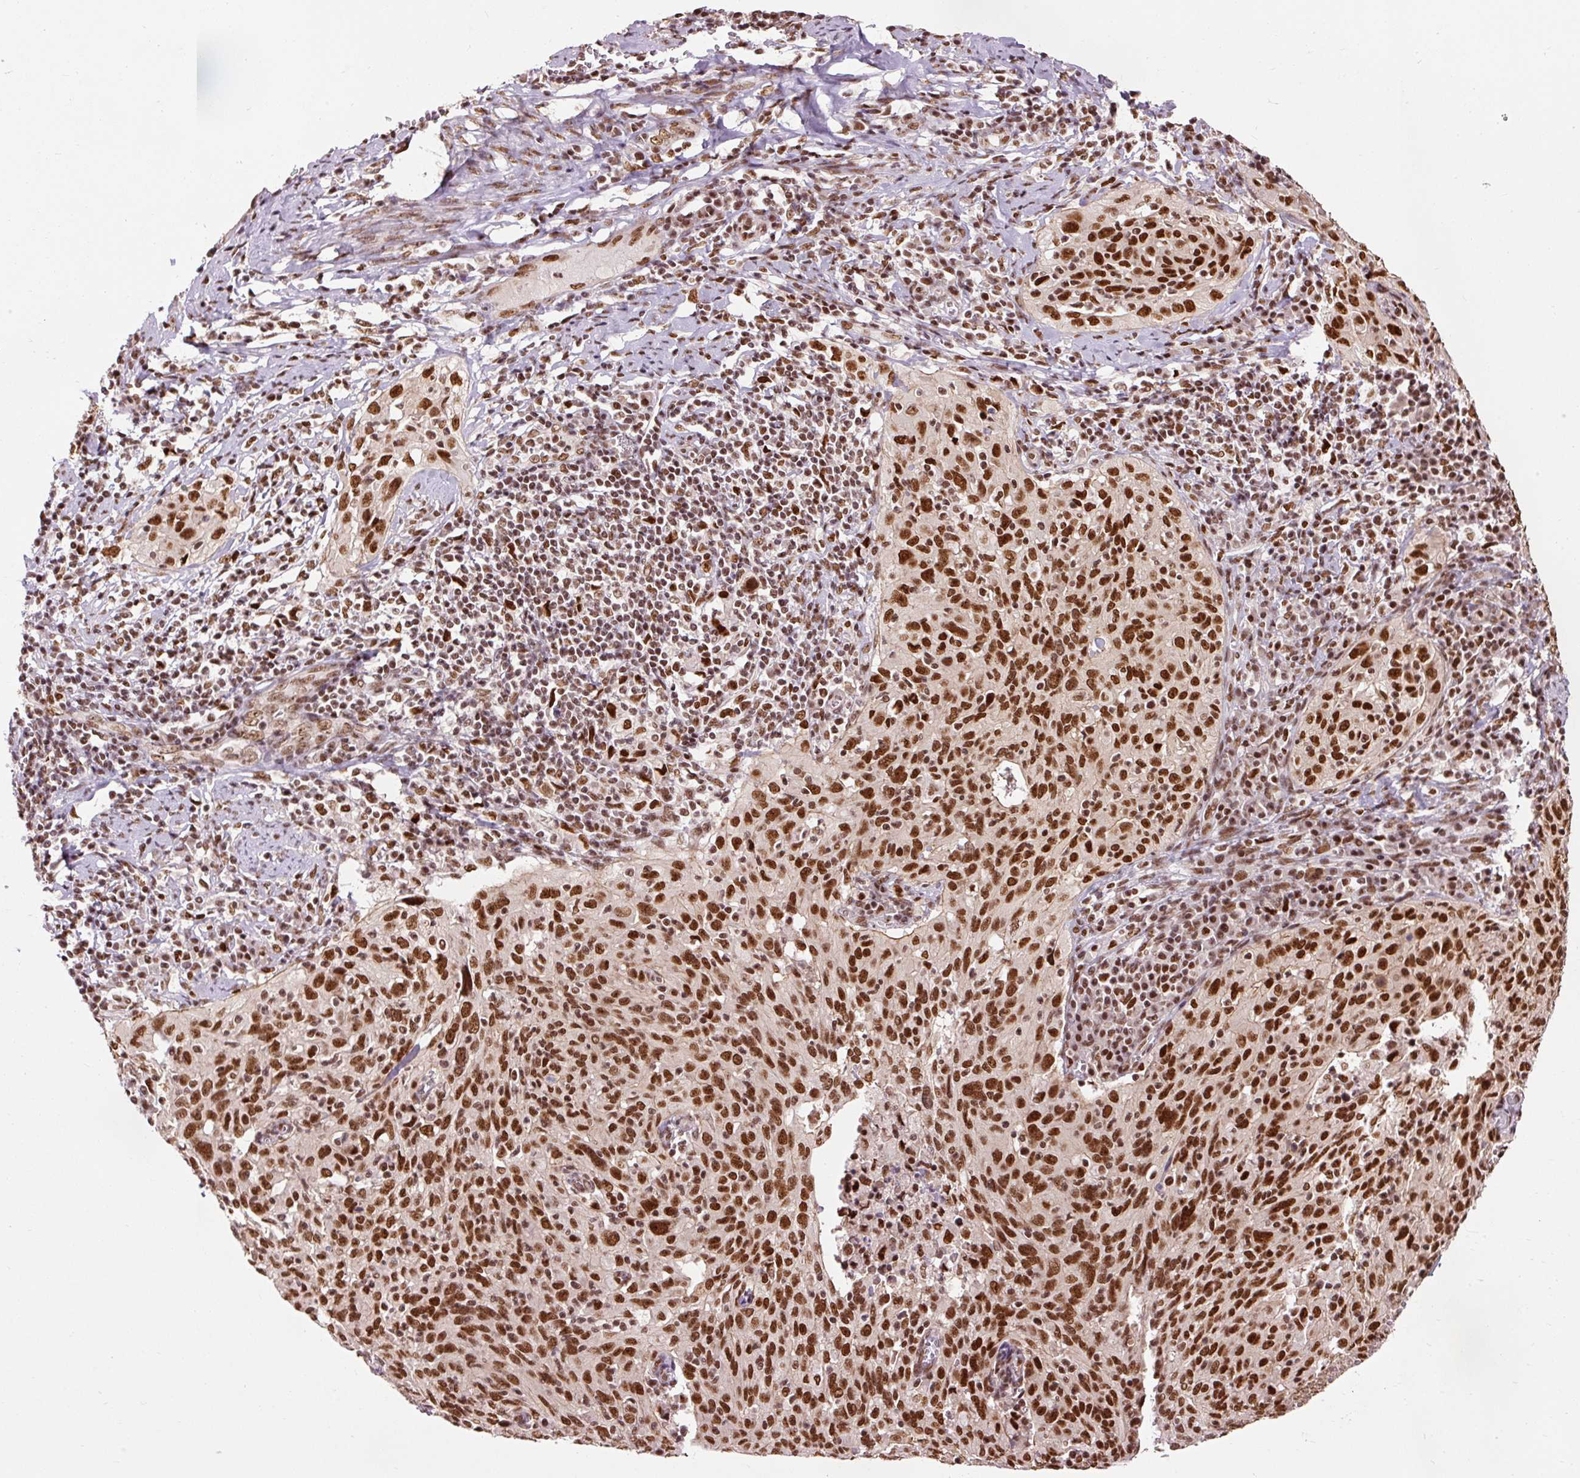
{"staining": {"intensity": "strong", "quantity": ">75%", "location": "nuclear"}, "tissue": "cervical cancer", "cell_type": "Tumor cells", "image_type": "cancer", "snomed": [{"axis": "morphology", "description": "Squamous cell carcinoma, NOS"}, {"axis": "topography", "description": "Cervix"}], "caption": "Protein staining by immunohistochemistry demonstrates strong nuclear staining in approximately >75% of tumor cells in cervical squamous cell carcinoma. The staining is performed using DAB brown chromogen to label protein expression. The nuclei are counter-stained blue using hematoxylin.", "gene": "ZBTB44", "patient": {"sex": "female", "age": 31}}